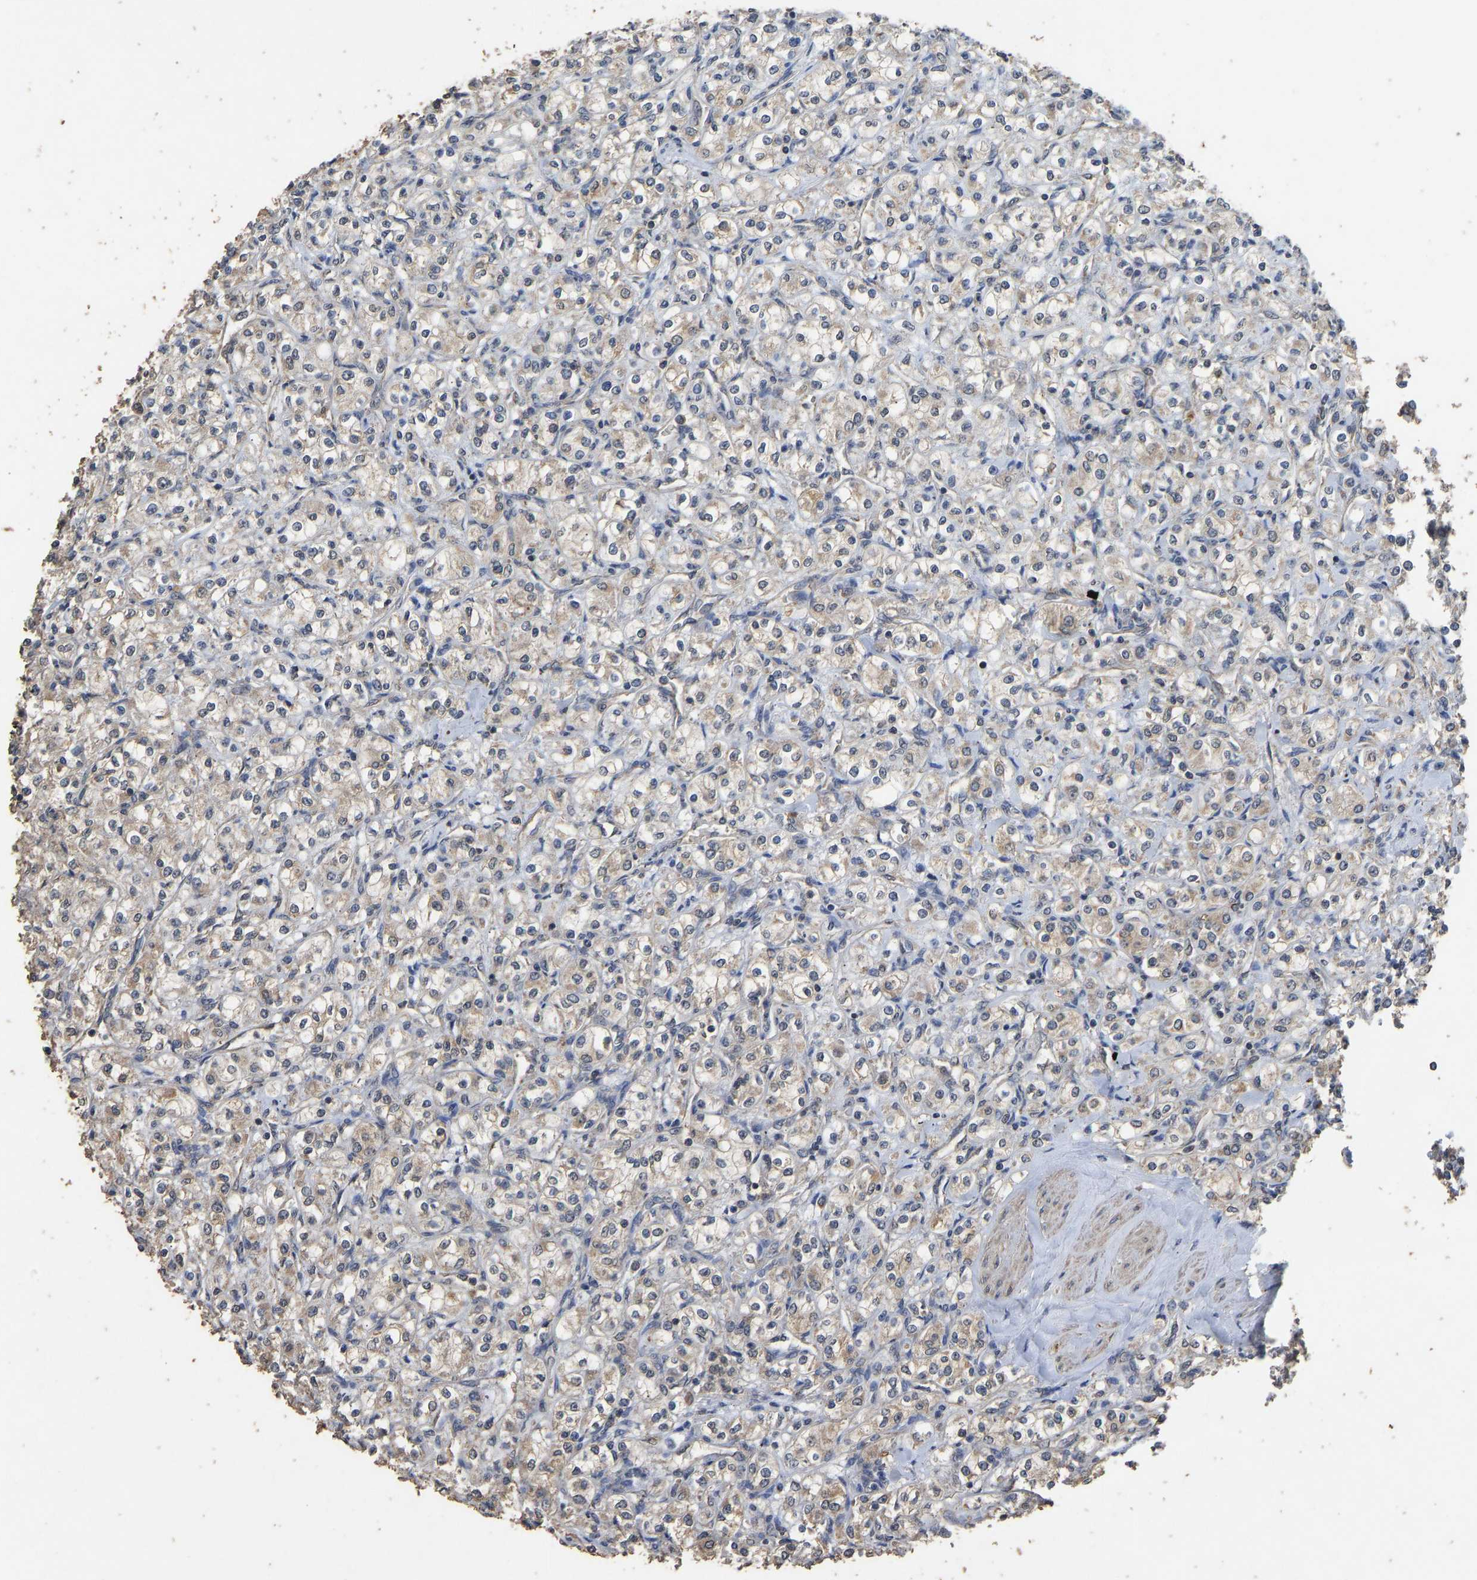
{"staining": {"intensity": "weak", "quantity": "25%-75%", "location": "cytoplasmic/membranous"}, "tissue": "renal cancer", "cell_type": "Tumor cells", "image_type": "cancer", "snomed": [{"axis": "morphology", "description": "Adenocarcinoma, NOS"}, {"axis": "topography", "description": "Kidney"}], "caption": "Immunohistochemical staining of renal adenocarcinoma exhibits weak cytoplasmic/membranous protein positivity in about 25%-75% of tumor cells.", "gene": "CIDEC", "patient": {"sex": "male", "age": 77}}